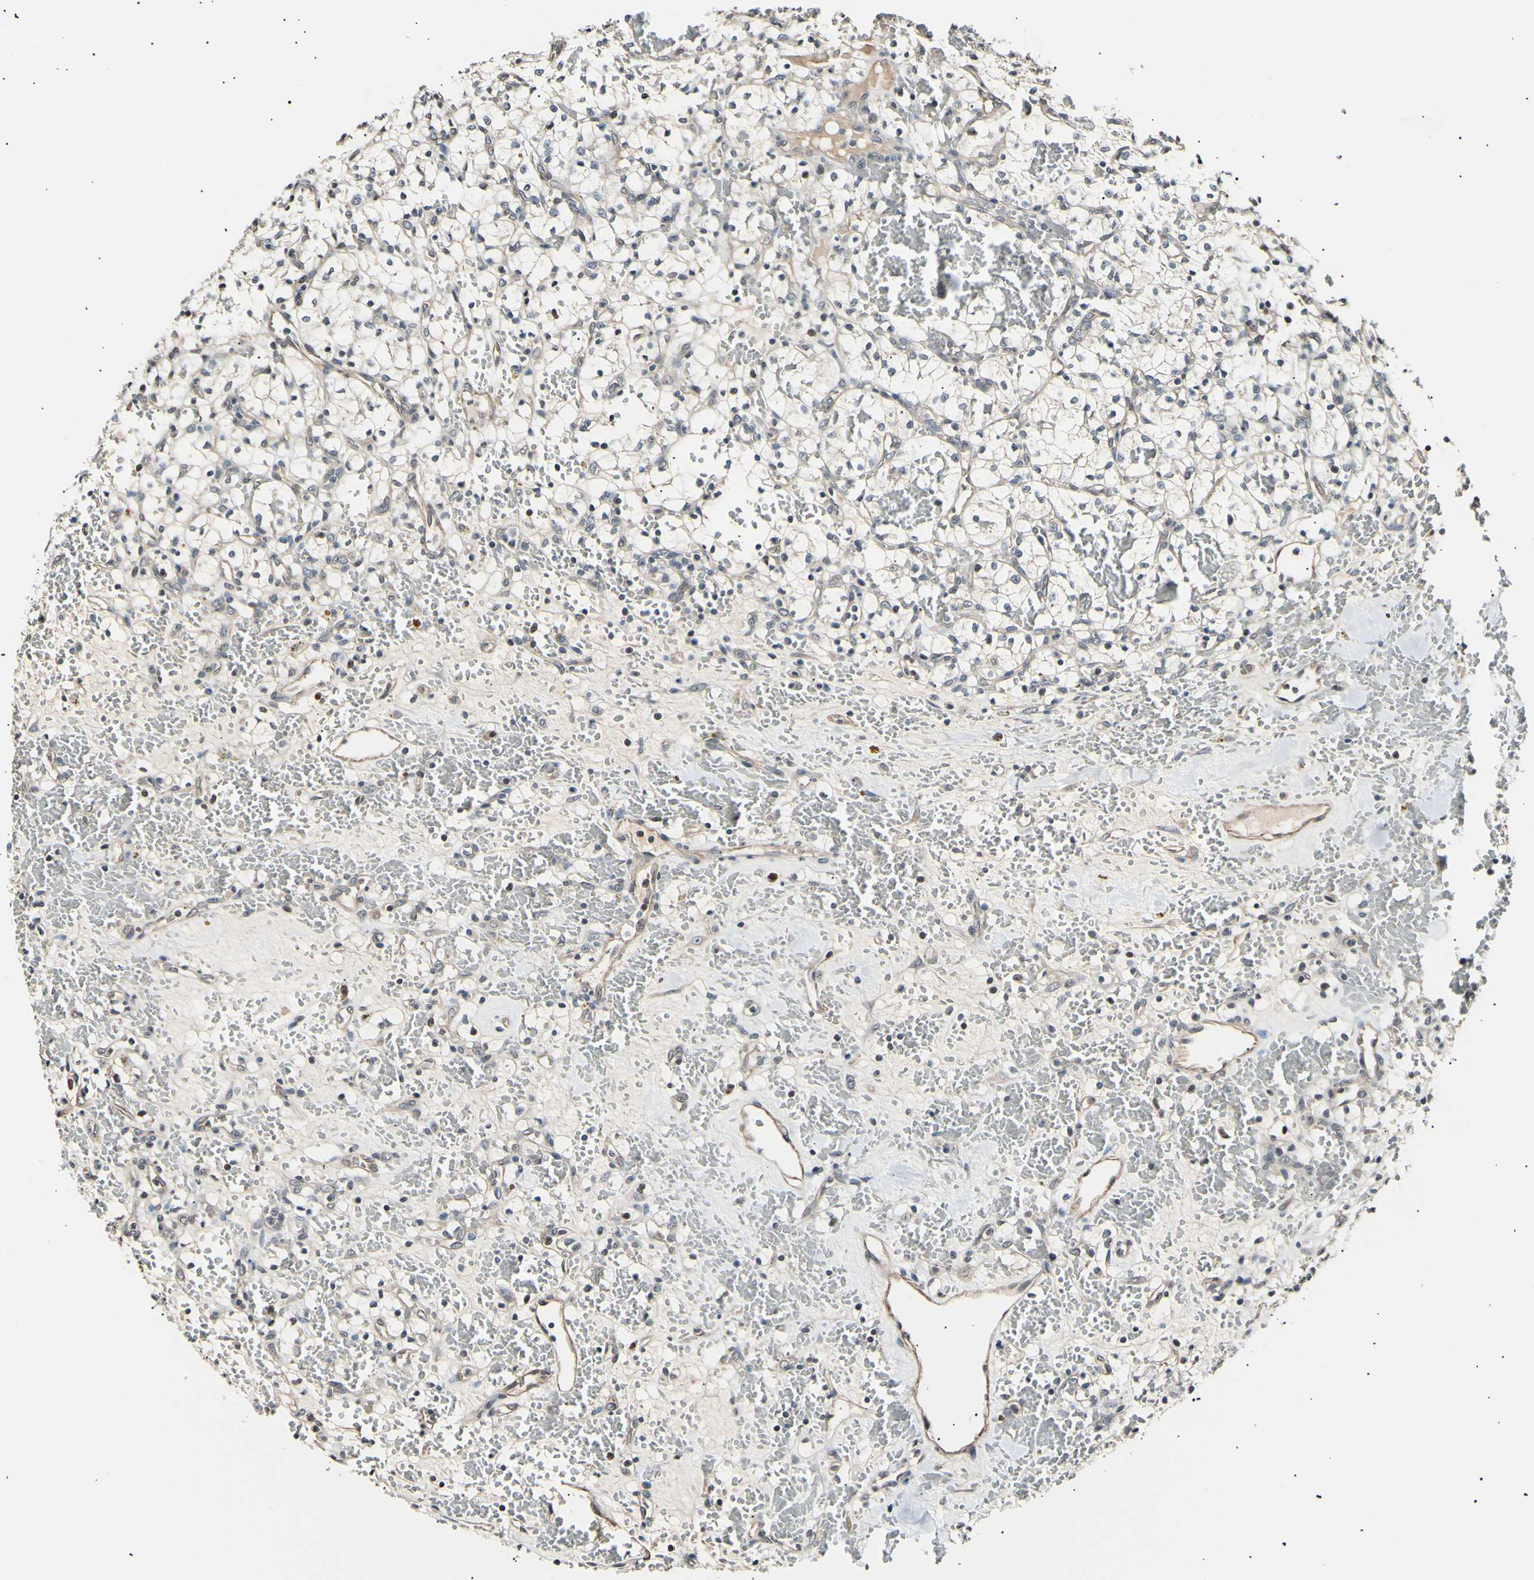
{"staining": {"intensity": "negative", "quantity": "none", "location": "none"}, "tissue": "renal cancer", "cell_type": "Tumor cells", "image_type": "cancer", "snomed": [{"axis": "morphology", "description": "Adenocarcinoma, NOS"}, {"axis": "topography", "description": "Kidney"}], "caption": "Tumor cells are negative for brown protein staining in adenocarcinoma (renal).", "gene": "AK1", "patient": {"sex": "female", "age": 60}}